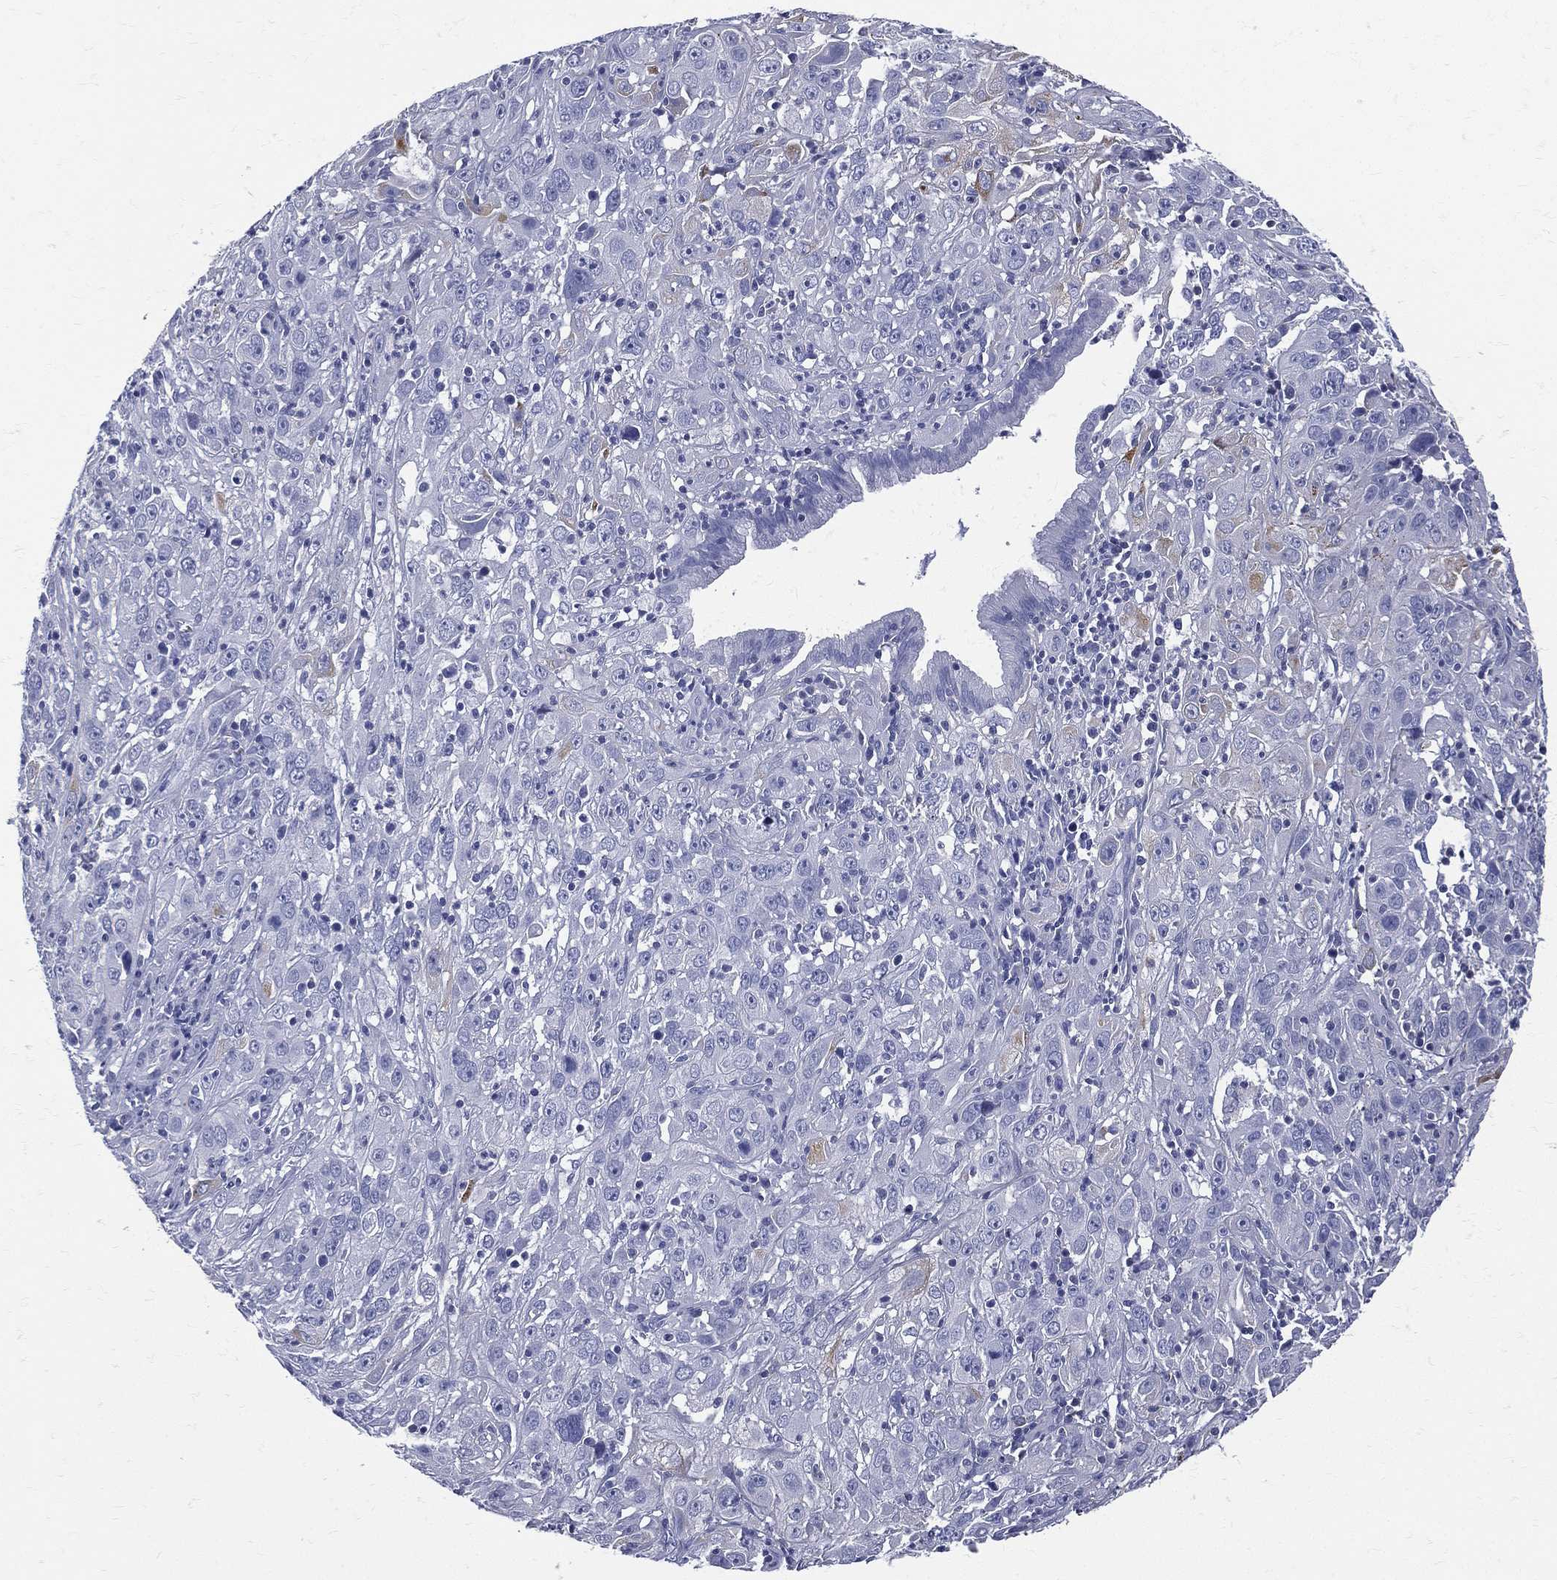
{"staining": {"intensity": "negative", "quantity": "none", "location": "none"}, "tissue": "cervical cancer", "cell_type": "Tumor cells", "image_type": "cancer", "snomed": [{"axis": "morphology", "description": "Squamous cell carcinoma, NOS"}, {"axis": "topography", "description": "Cervix"}], "caption": "Squamous cell carcinoma (cervical) was stained to show a protein in brown. There is no significant expression in tumor cells. (DAB (3,3'-diaminobenzidine) IHC visualized using brightfield microscopy, high magnification).", "gene": "ETNPPL", "patient": {"sex": "female", "age": 32}}